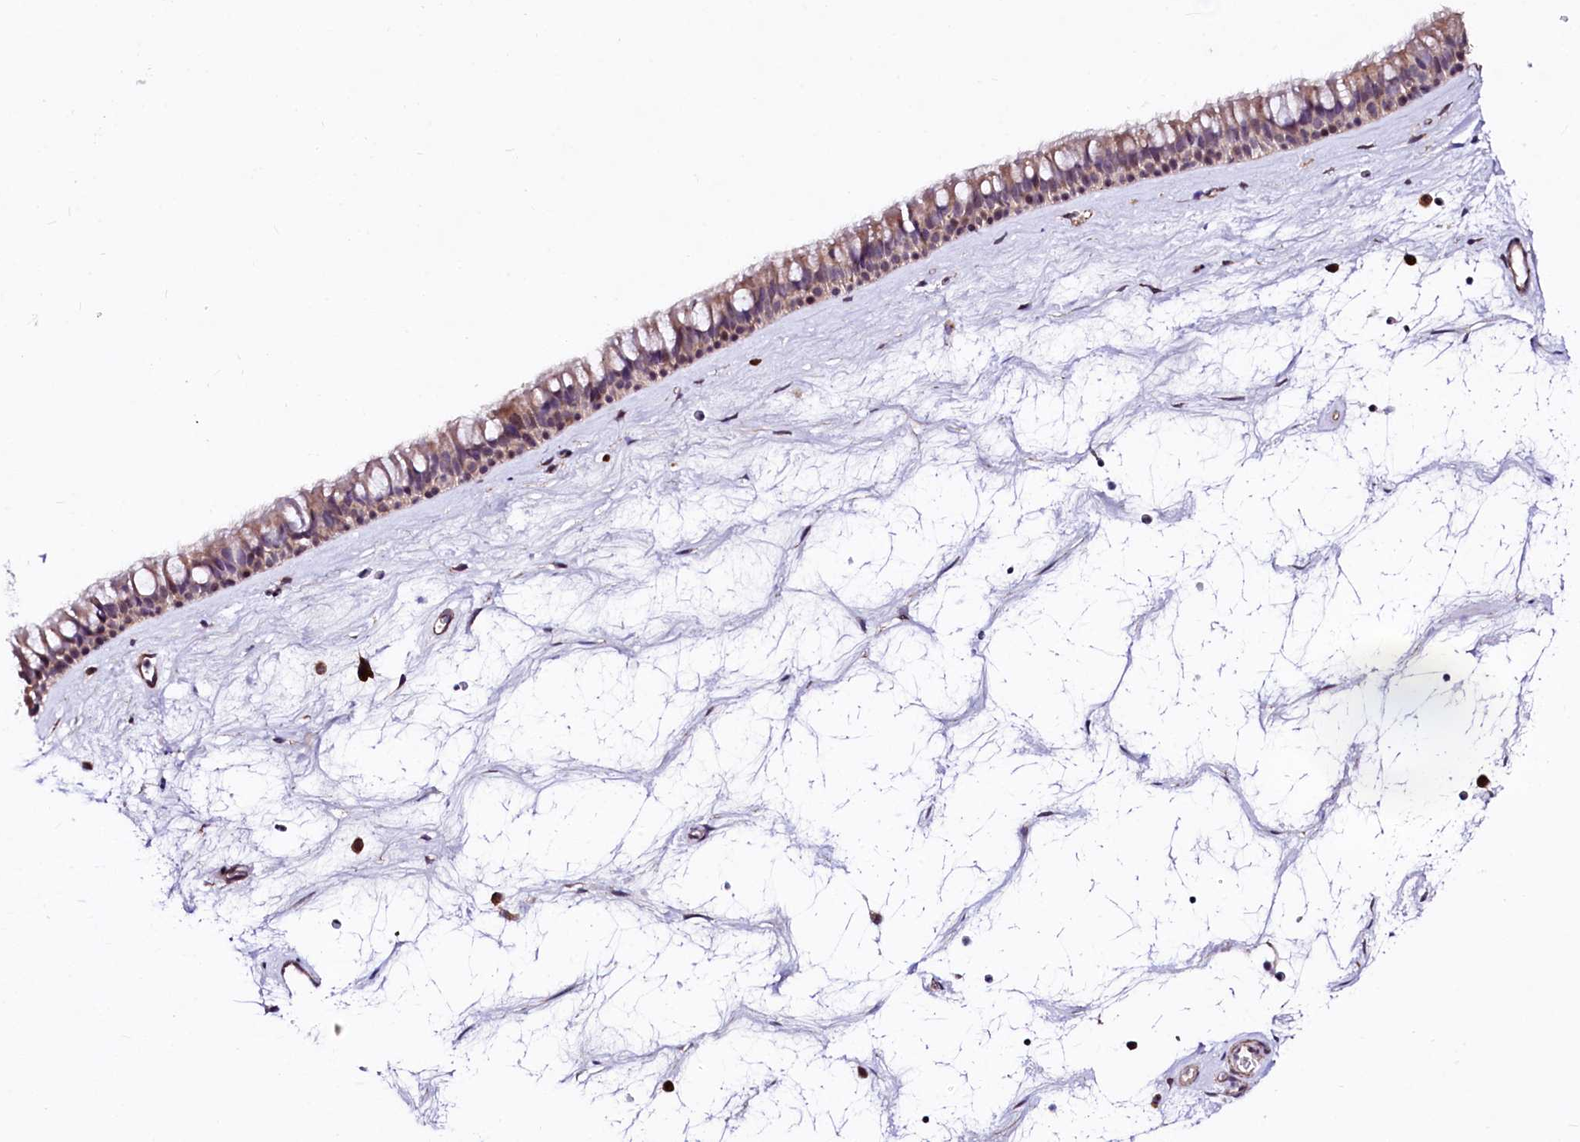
{"staining": {"intensity": "weak", "quantity": ">75%", "location": "cytoplasmic/membranous"}, "tissue": "nasopharynx", "cell_type": "Respiratory epithelial cells", "image_type": "normal", "snomed": [{"axis": "morphology", "description": "Normal tissue, NOS"}, {"axis": "topography", "description": "Nasopharynx"}], "caption": "Brown immunohistochemical staining in normal nasopharynx reveals weak cytoplasmic/membranous staining in approximately >75% of respiratory epithelial cells.", "gene": "GPR176", "patient": {"sex": "male", "age": 64}}